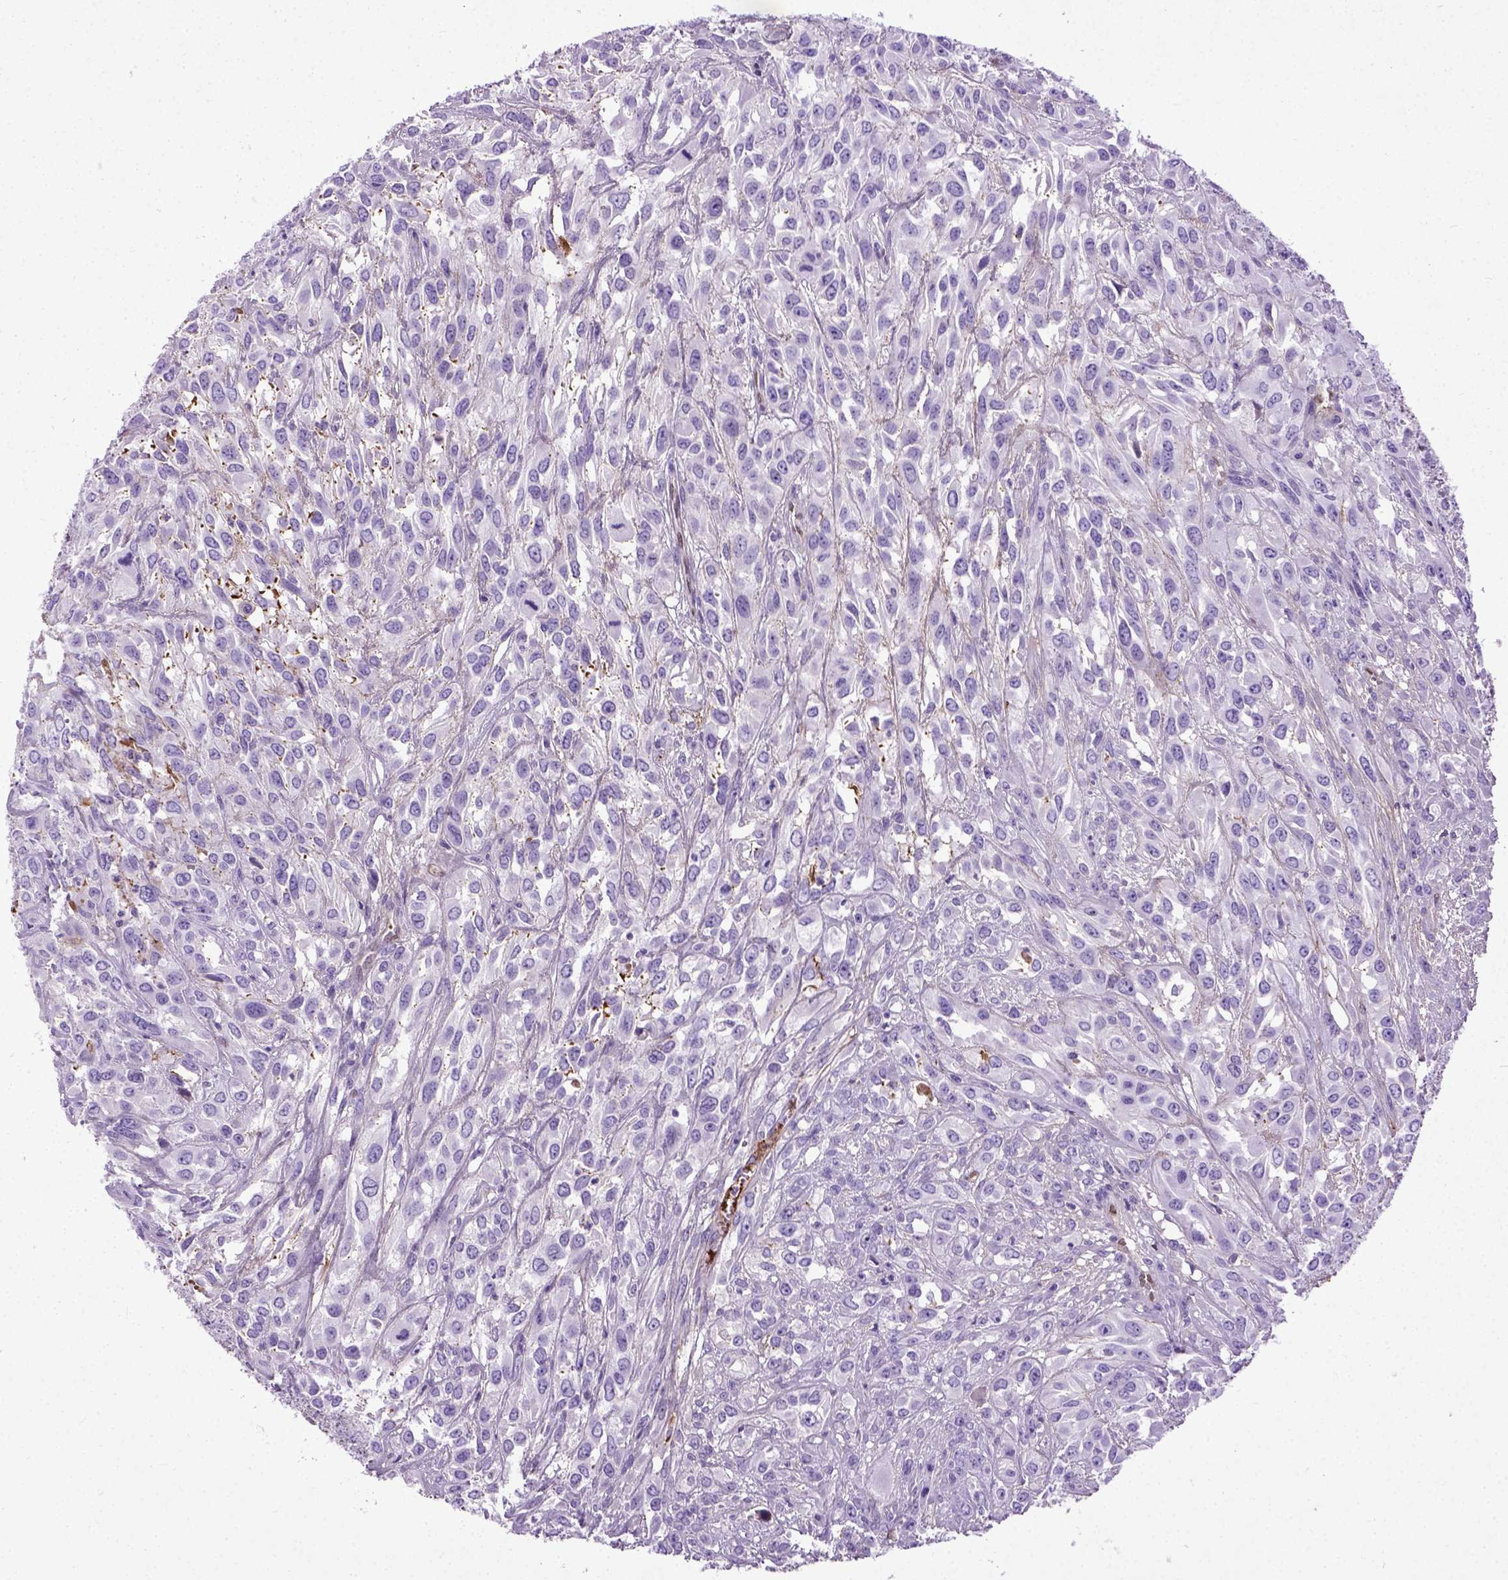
{"staining": {"intensity": "negative", "quantity": "none", "location": "none"}, "tissue": "urothelial cancer", "cell_type": "Tumor cells", "image_type": "cancer", "snomed": [{"axis": "morphology", "description": "Urothelial carcinoma, High grade"}, {"axis": "topography", "description": "Urinary bladder"}], "caption": "A high-resolution micrograph shows immunohistochemistry staining of urothelial cancer, which reveals no significant expression in tumor cells.", "gene": "ADAMTS8", "patient": {"sex": "male", "age": 67}}